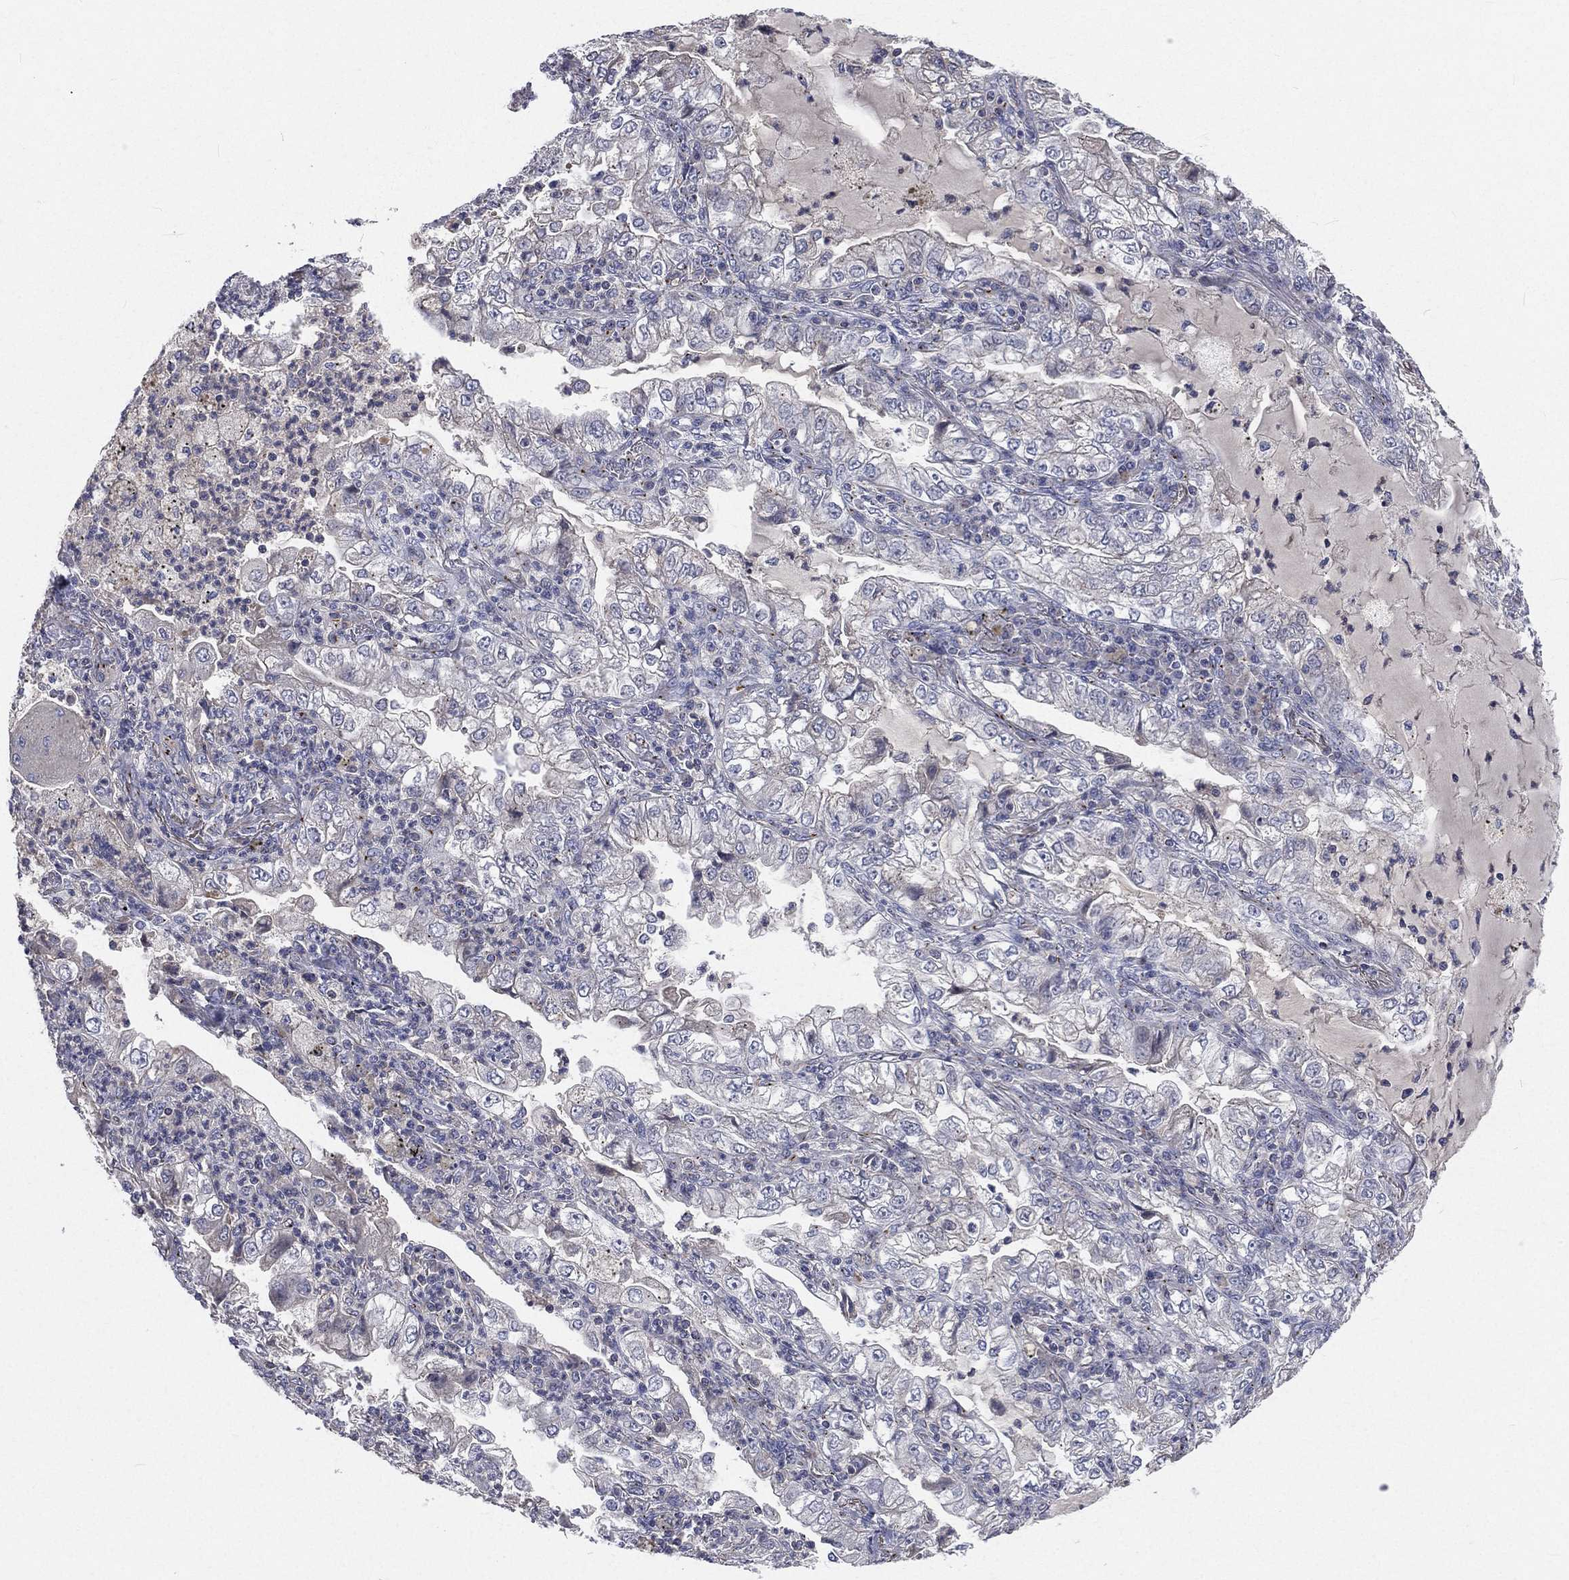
{"staining": {"intensity": "negative", "quantity": "none", "location": "none"}, "tissue": "lung cancer", "cell_type": "Tumor cells", "image_type": "cancer", "snomed": [{"axis": "morphology", "description": "Adenocarcinoma, NOS"}, {"axis": "topography", "description": "Lung"}], "caption": "Immunohistochemical staining of lung adenocarcinoma demonstrates no significant positivity in tumor cells.", "gene": "CROCC", "patient": {"sex": "female", "age": 73}}